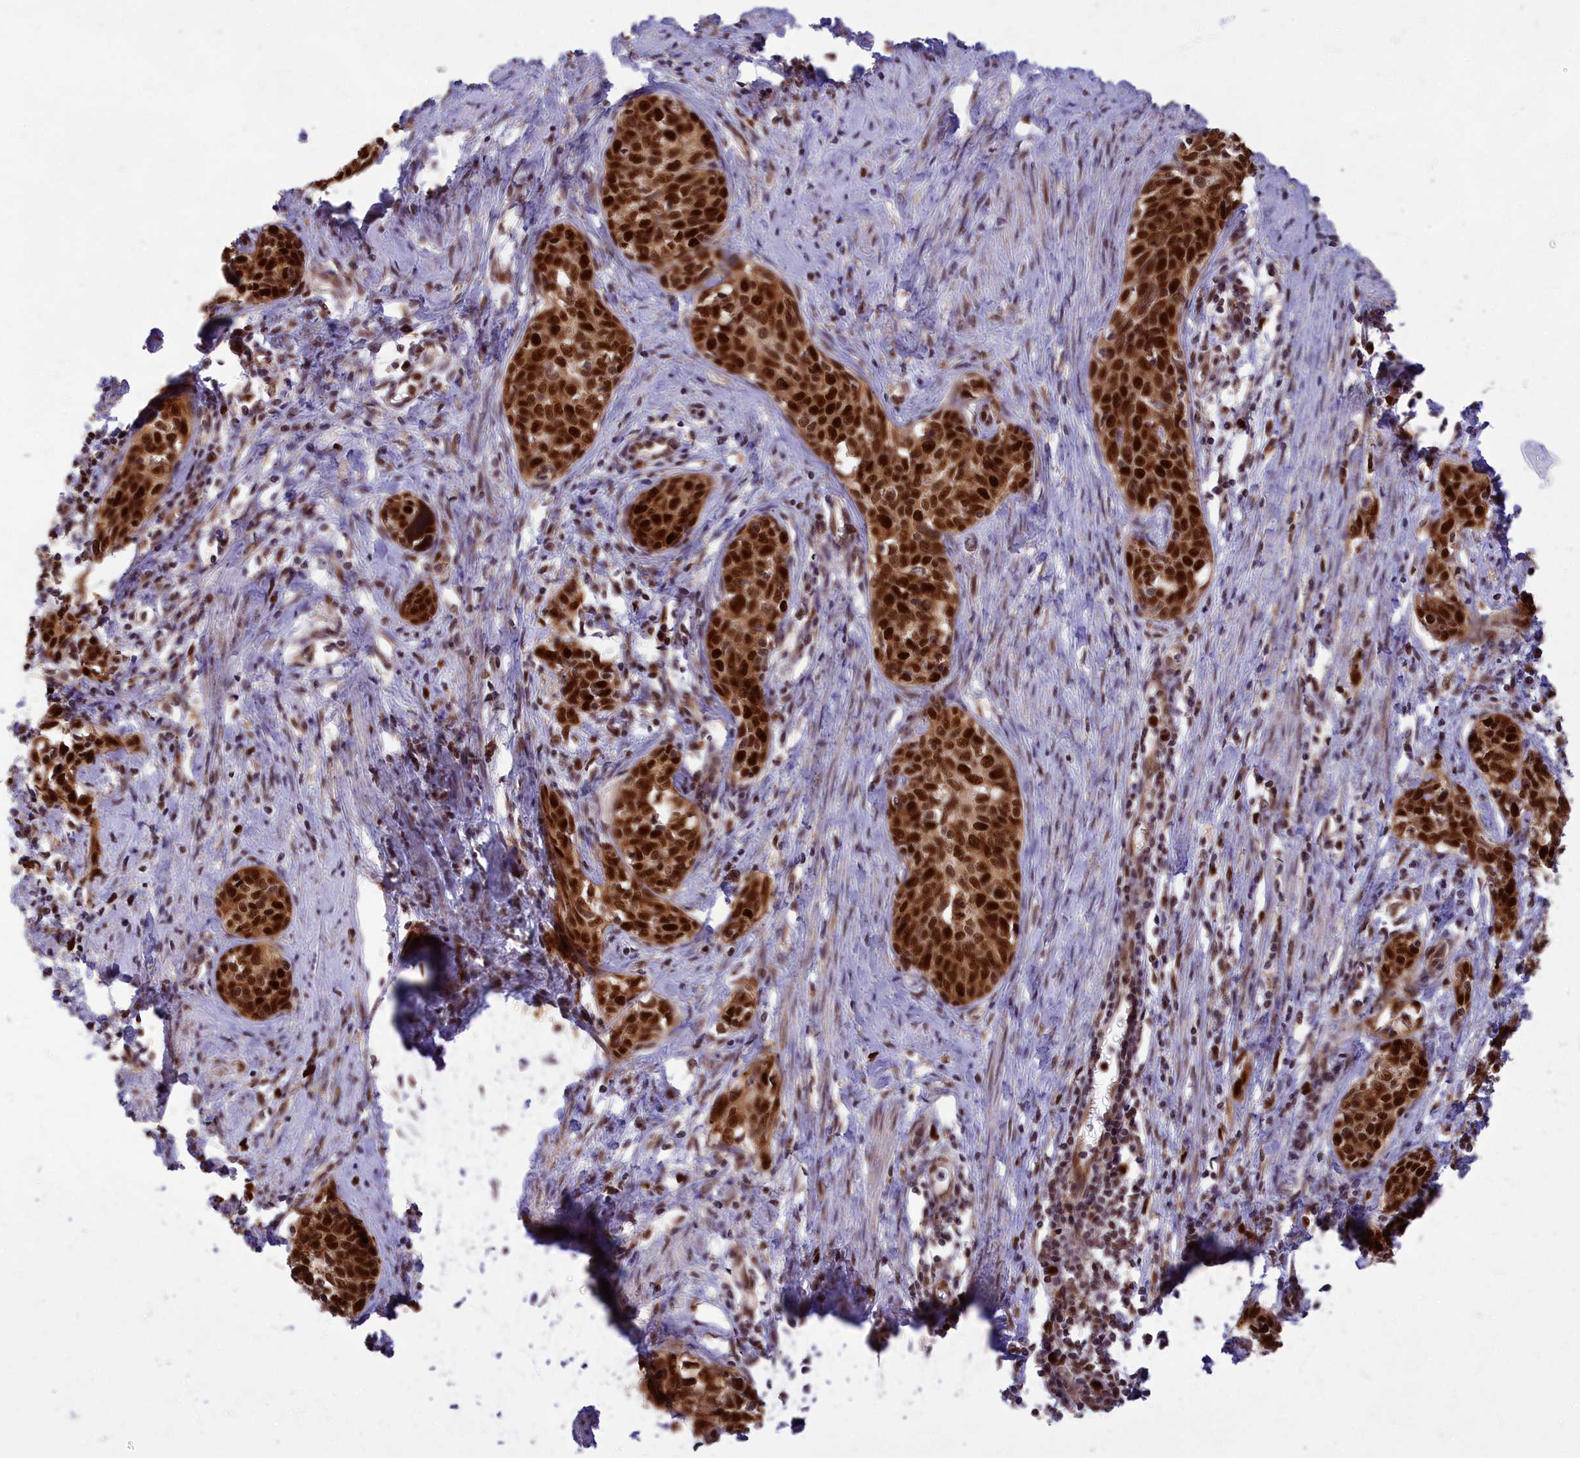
{"staining": {"intensity": "strong", "quantity": ">75%", "location": "cytoplasmic/membranous,nuclear"}, "tissue": "cervical cancer", "cell_type": "Tumor cells", "image_type": "cancer", "snomed": [{"axis": "morphology", "description": "Squamous cell carcinoma, NOS"}, {"axis": "topography", "description": "Cervix"}], "caption": "Immunohistochemical staining of cervical cancer shows strong cytoplasmic/membranous and nuclear protein expression in about >75% of tumor cells.", "gene": "EARS2", "patient": {"sex": "female", "age": 52}}